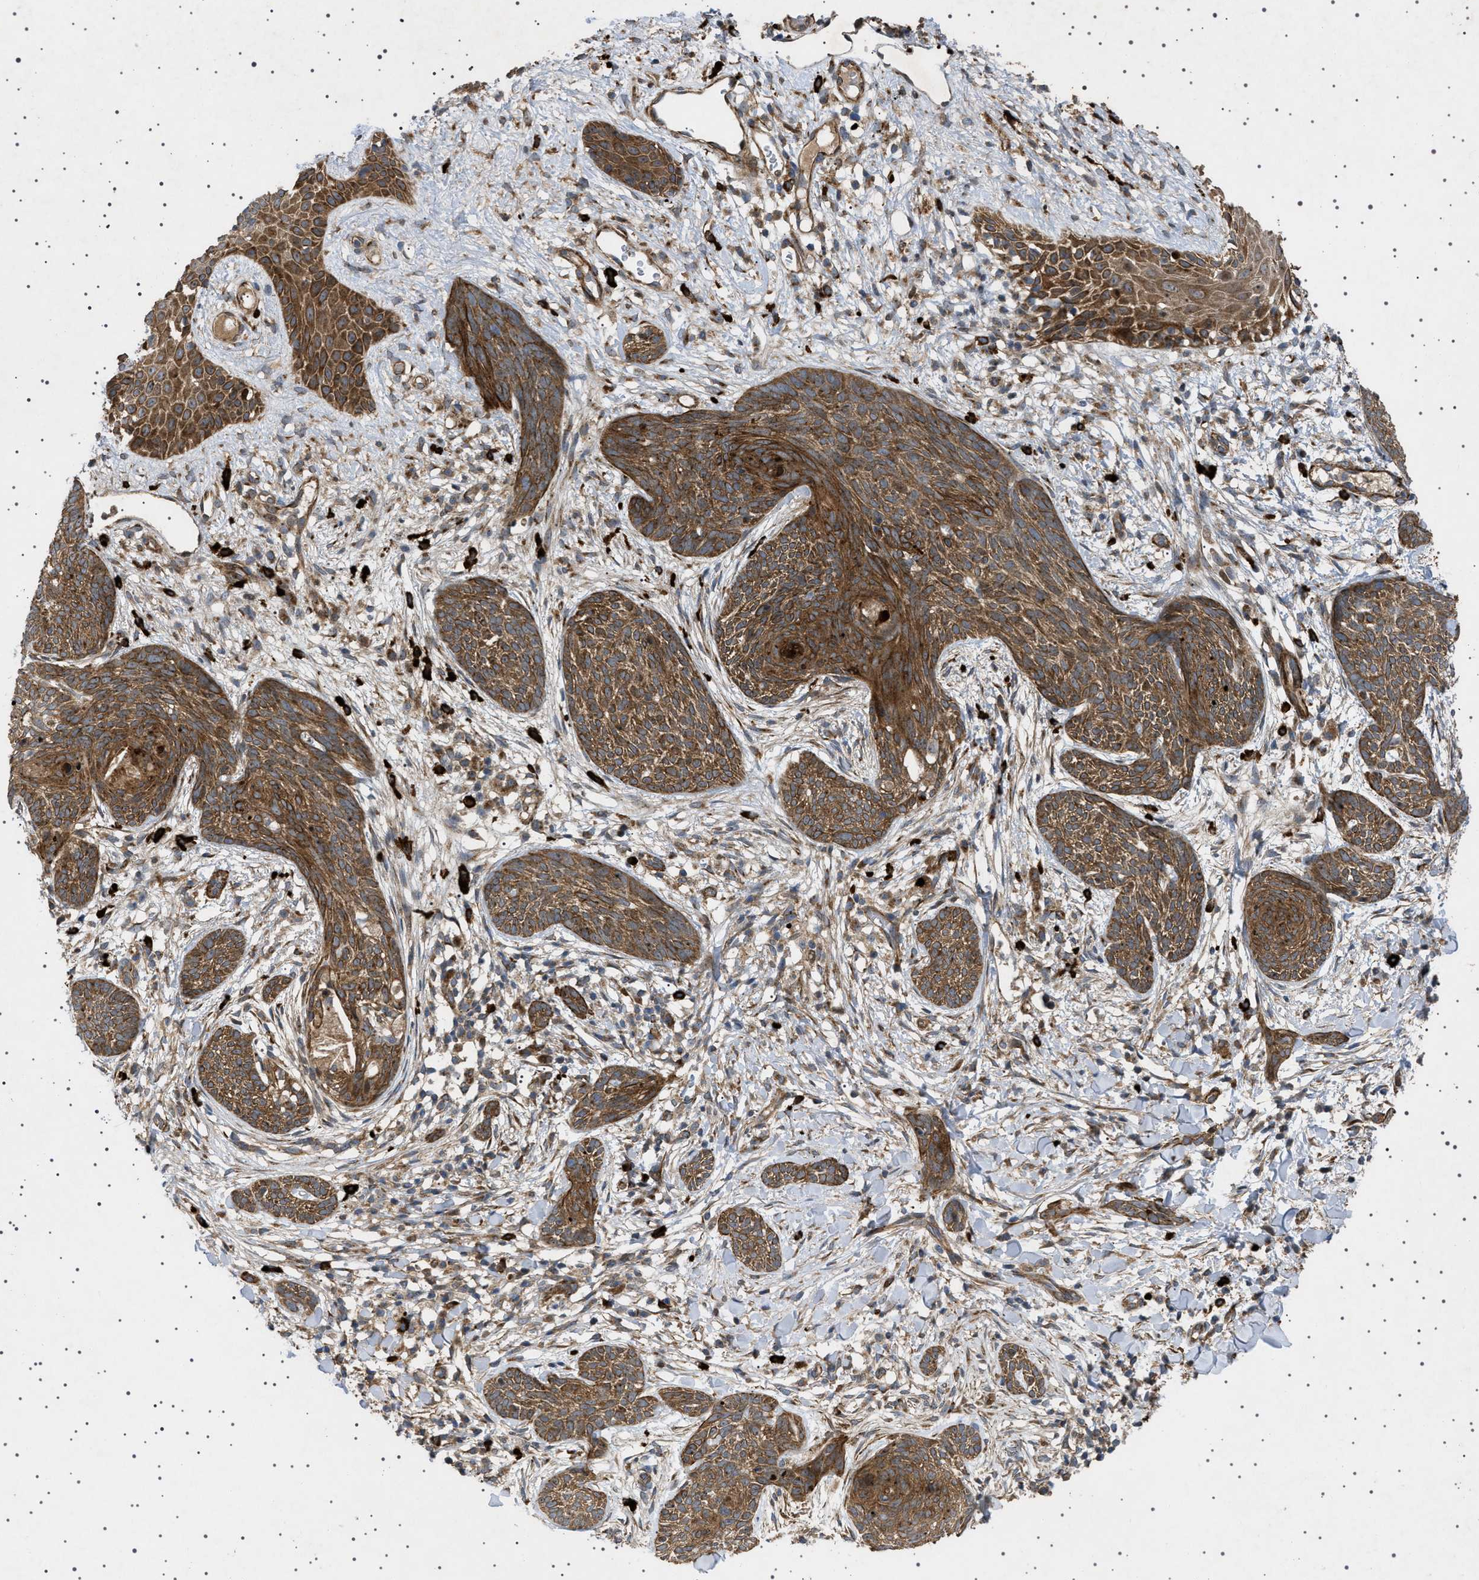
{"staining": {"intensity": "strong", "quantity": ">75%", "location": "cytoplasmic/membranous"}, "tissue": "skin cancer", "cell_type": "Tumor cells", "image_type": "cancer", "snomed": [{"axis": "morphology", "description": "Basal cell carcinoma"}, {"axis": "topography", "description": "Skin"}], "caption": "Basal cell carcinoma (skin) stained with a protein marker displays strong staining in tumor cells.", "gene": "CCDC186", "patient": {"sex": "female", "age": 59}}